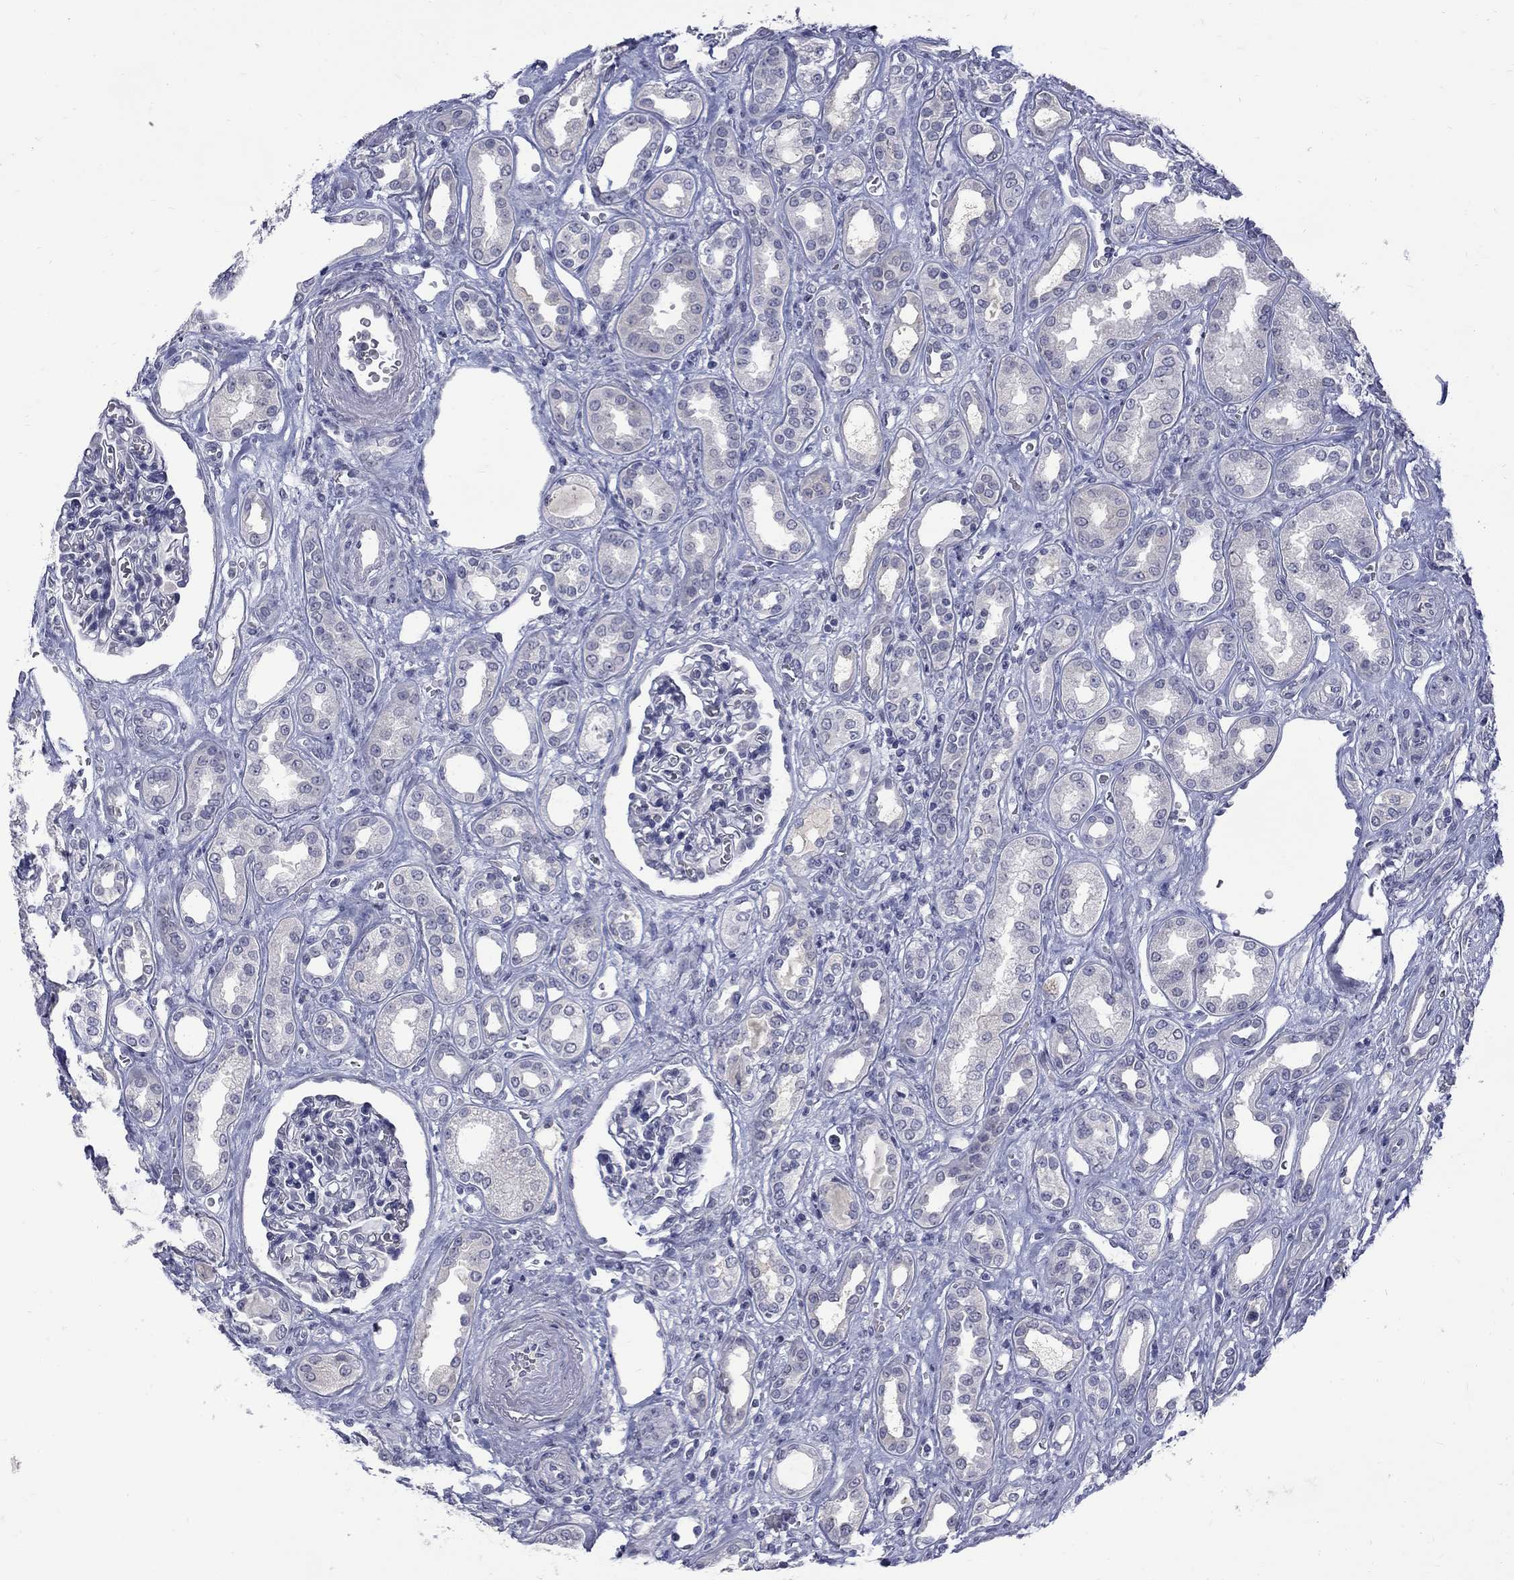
{"staining": {"intensity": "negative", "quantity": "none", "location": "none"}, "tissue": "renal cancer", "cell_type": "Tumor cells", "image_type": "cancer", "snomed": [{"axis": "morphology", "description": "Adenocarcinoma, NOS"}, {"axis": "topography", "description": "Kidney"}], "caption": "High power microscopy photomicrograph of an immunohistochemistry photomicrograph of renal adenocarcinoma, revealing no significant positivity in tumor cells. The staining was performed using DAB (3,3'-diaminobenzidine) to visualize the protein expression in brown, while the nuclei were stained in blue with hematoxylin (Magnification: 20x).", "gene": "CTNND2", "patient": {"sex": "male", "age": 63}}